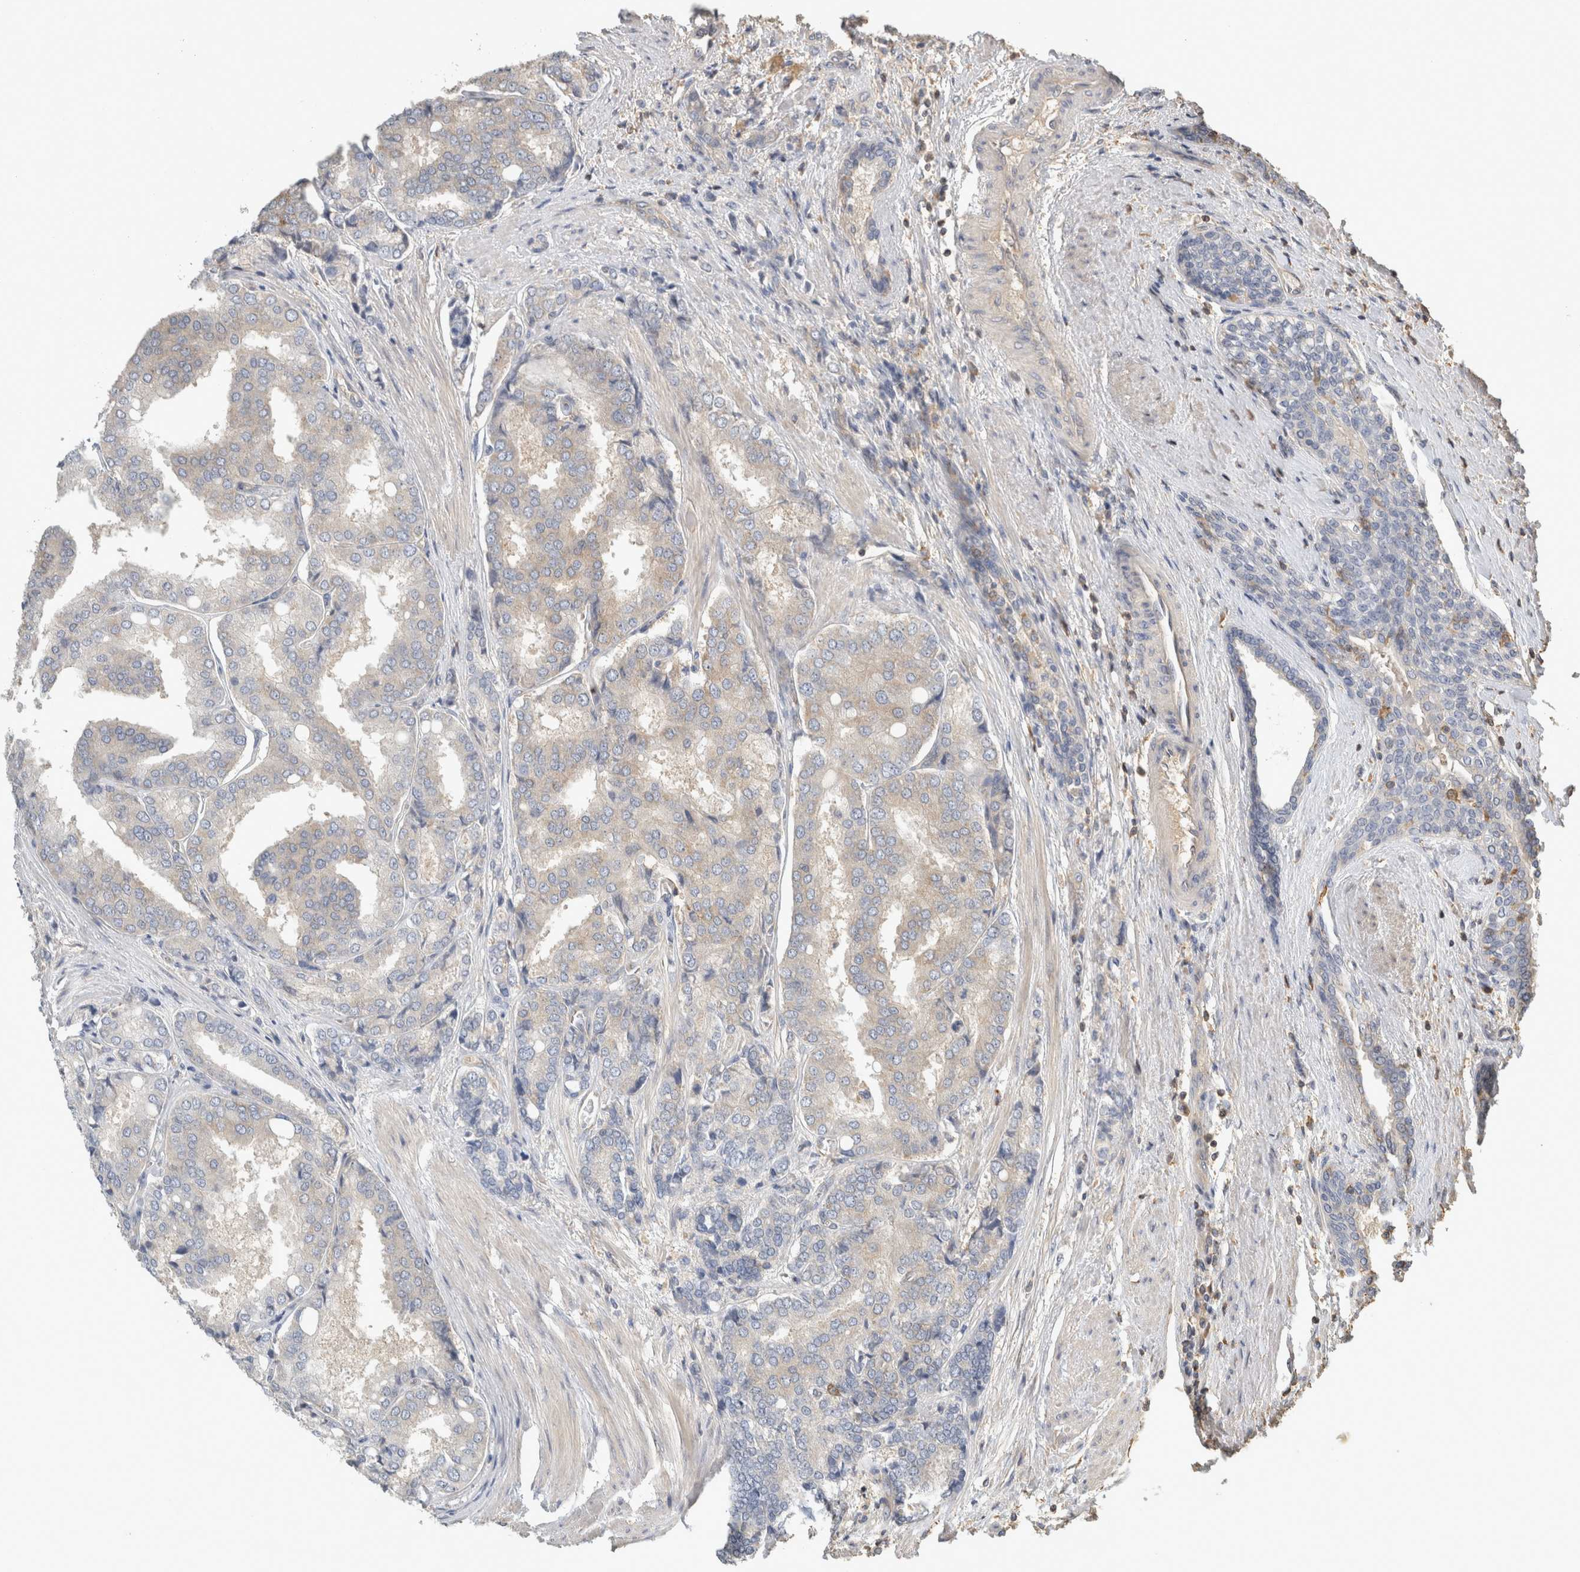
{"staining": {"intensity": "weak", "quantity": "<25%", "location": "cytoplasmic/membranous"}, "tissue": "prostate cancer", "cell_type": "Tumor cells", "image_type": "cancer", "snomed": [{"axis": "morphology", "description": "Adenocarcinoma, High grade"}, {"axis": "topography", "description": "Prostate"}], "caption": "This is an IHC micrograph of human adenocarcinoma (high-grade) (prostate). There is no expression in tumor cells.", "gene": "EIF4G3", "patient": {"sex": "male", "age": 50}}